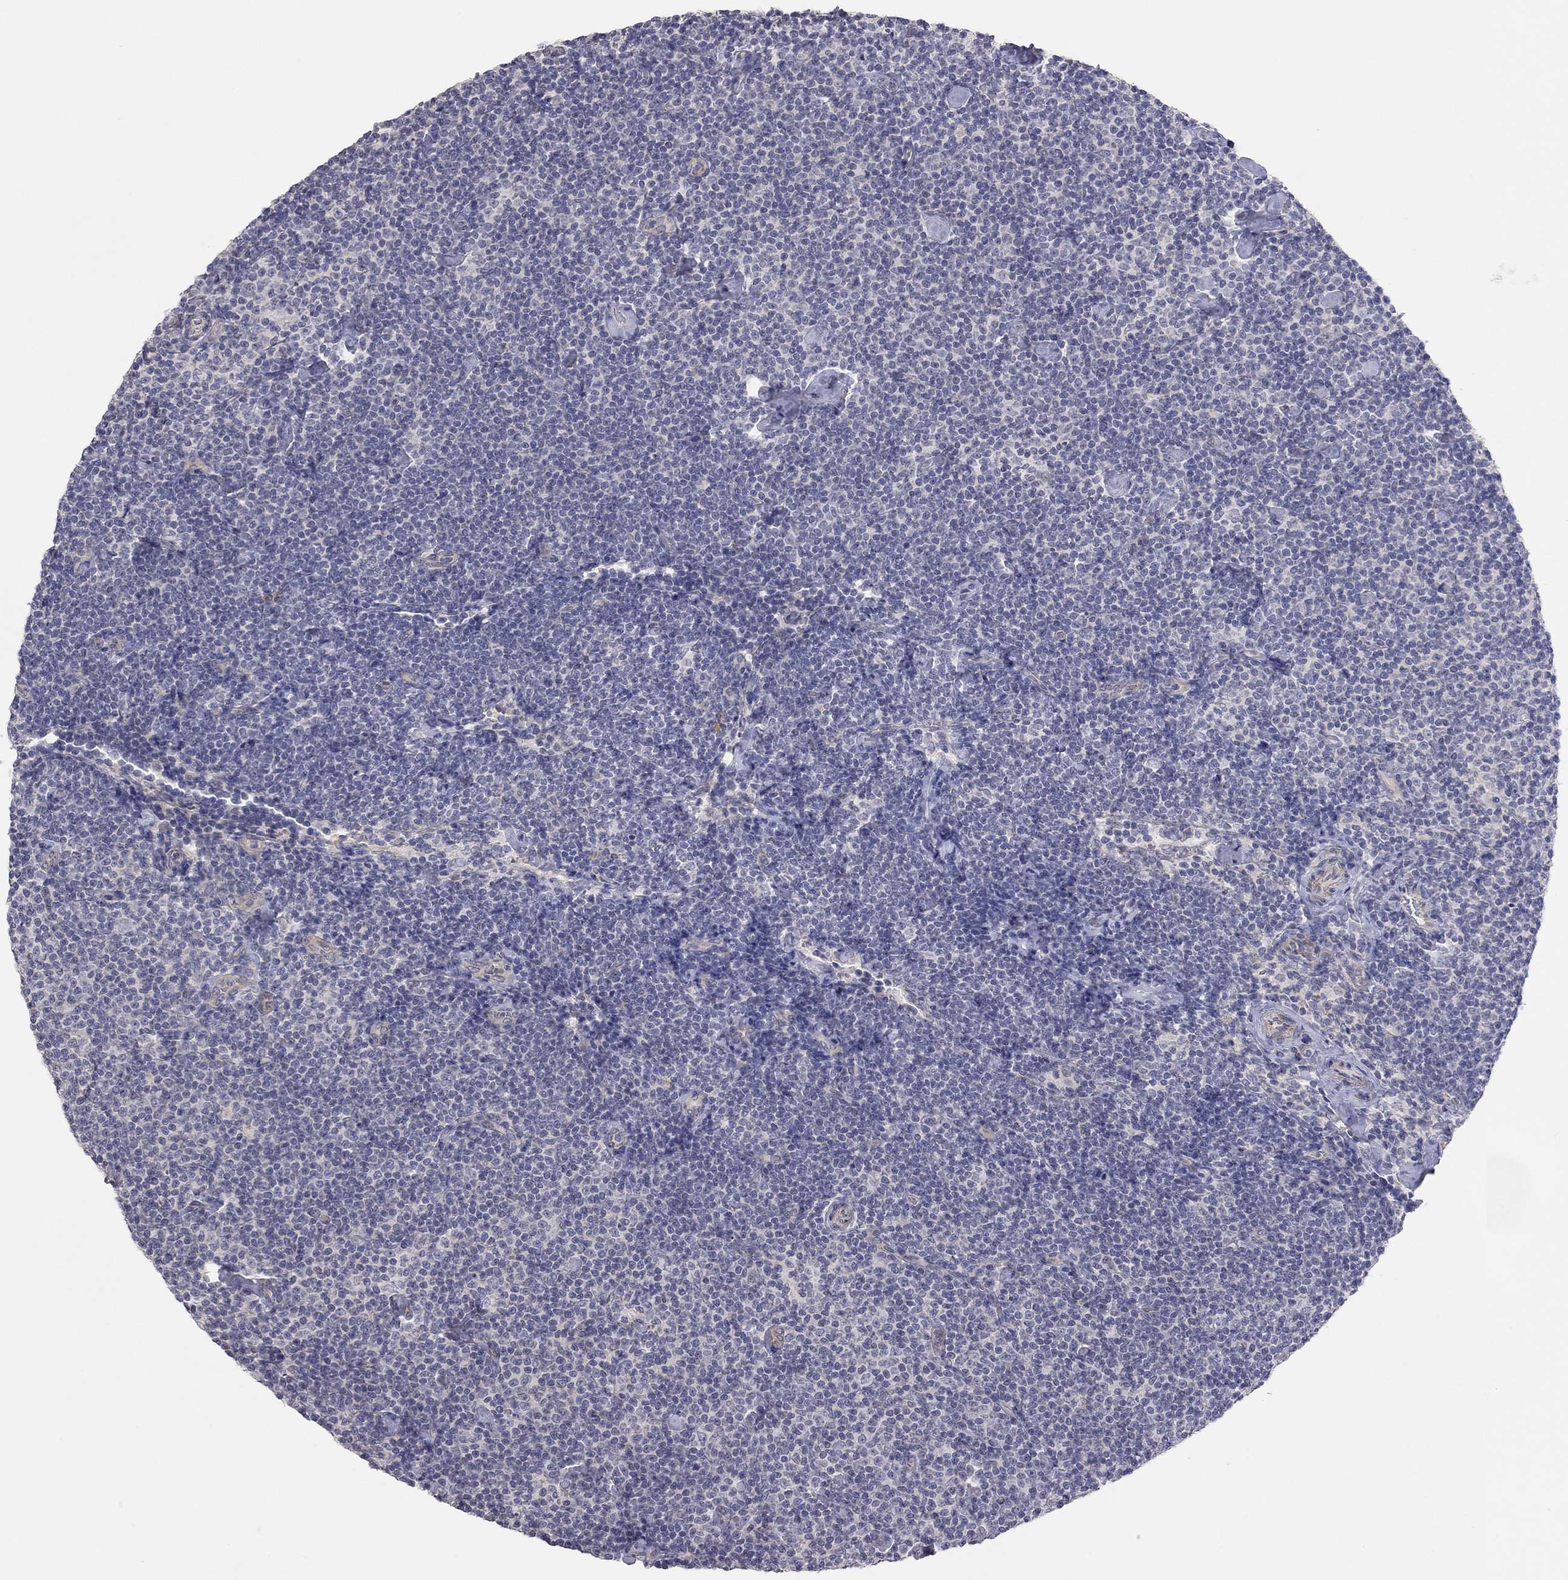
{"staining": {"intensity": "negative", "quantity": "none", "location": "none"}, "tissue": "lymphoma", "cell_type": "Tumor cells", "image_type": "cancer", "snomed": [{"axis": "morphology", "description": "Malignant lymphoma, non-Hodgkin's type, Low grade"}, {"axis": "topography", "description": "Lymph node"}], "caption": "DAB immunohistochemical staining of human malignant lymphoma, non-Hodgkin's type (low-grade) shows no significant expression in tumor cells.", "gene": "KCNB1", "patient": {"sex": "male", "age": 81}}